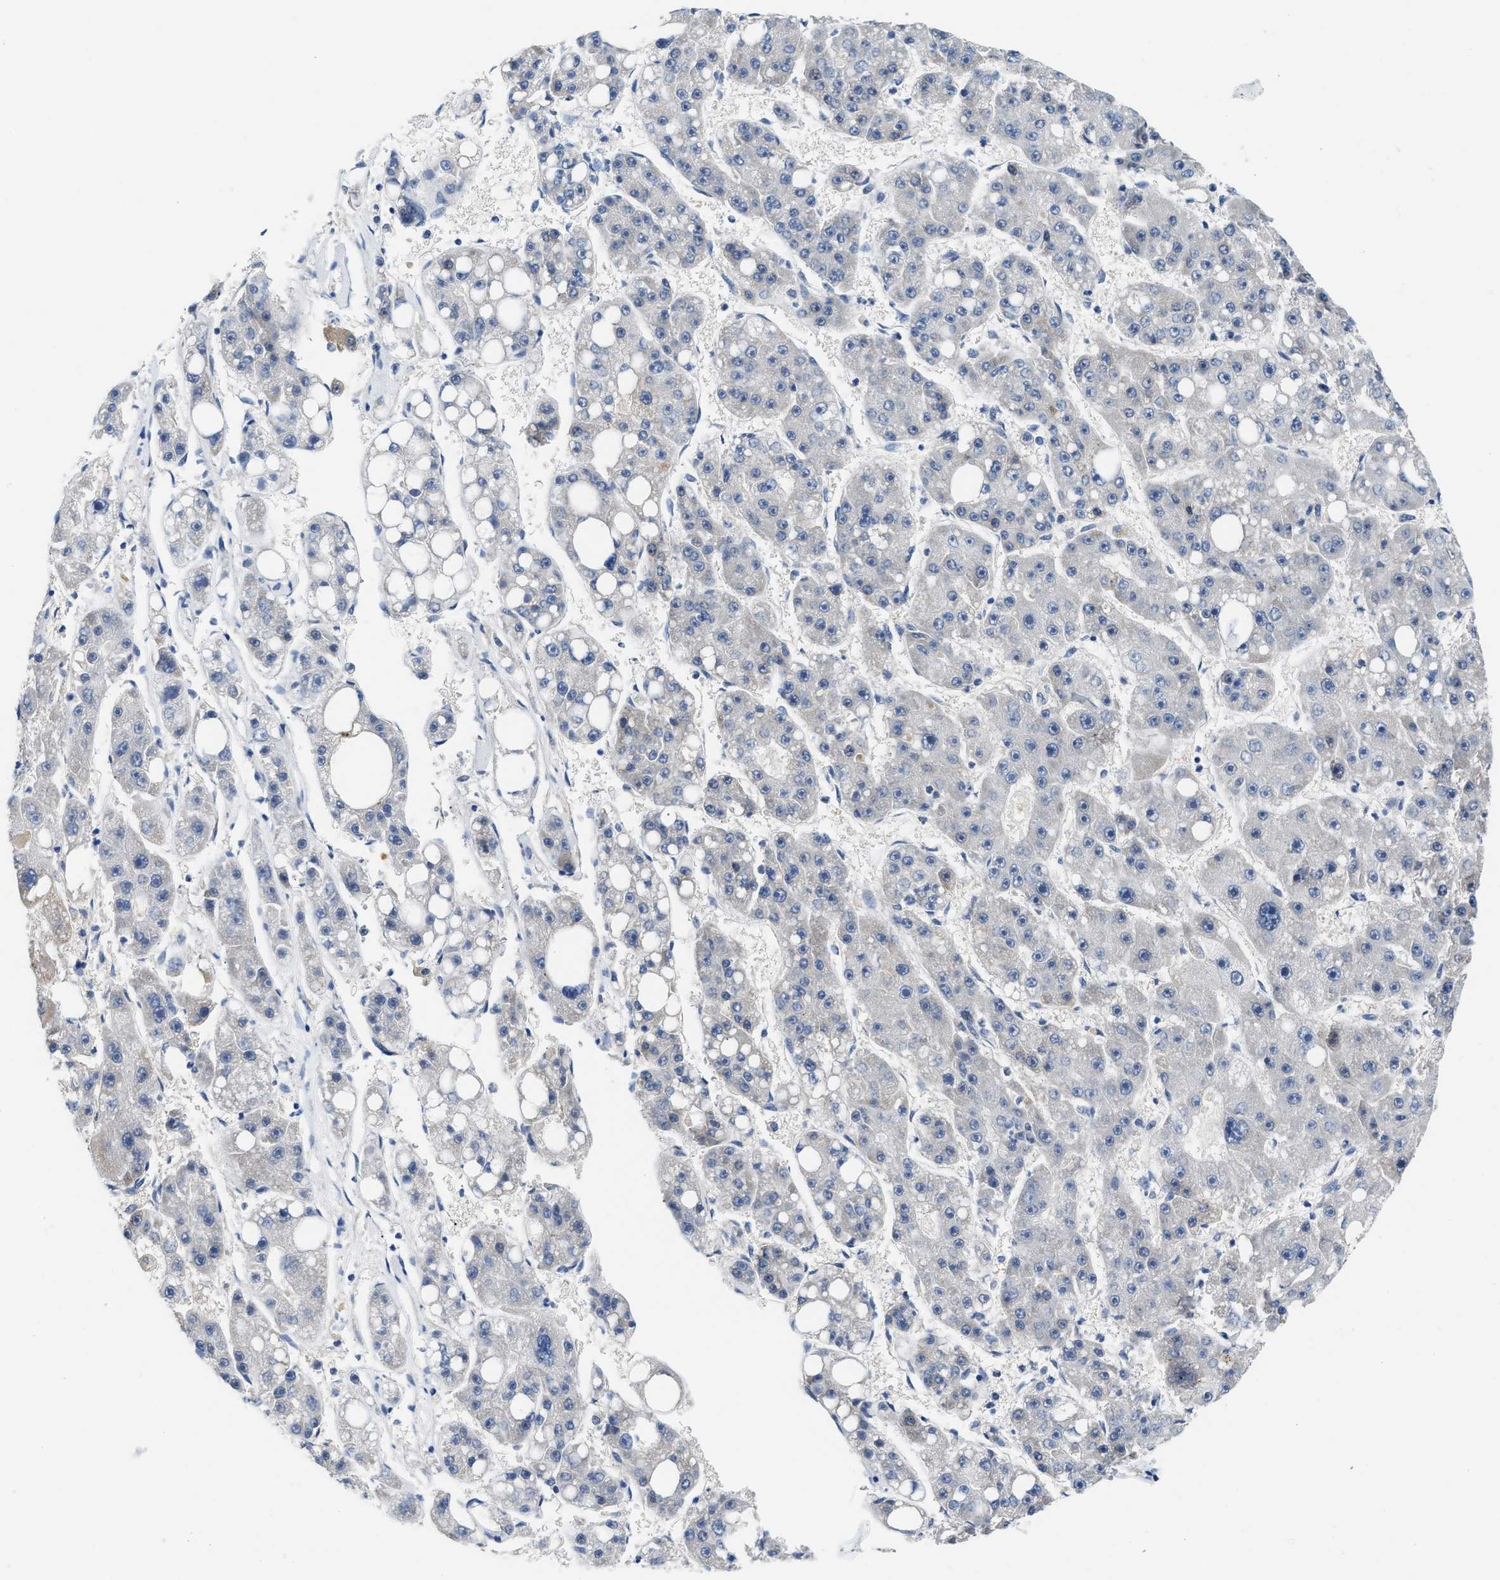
{"staining": {"intensity": "negative", "quantity": "none", "location": "none"}, "tissue": "liver cancer", "cell_type": "Tumor cells", "image_type": "cancer", "snomed": [{"axis": "morphology", "description": "Carcinoma, Hepatocellular, NOS"}, {"axis": "topography", "description": "Liver"}], "caption": "Tumor cells are negative for protein expression in human liver hepatocellular carcinoma.", "gene": "CLGN", "patient": {"sex": "female", "age": 61}}